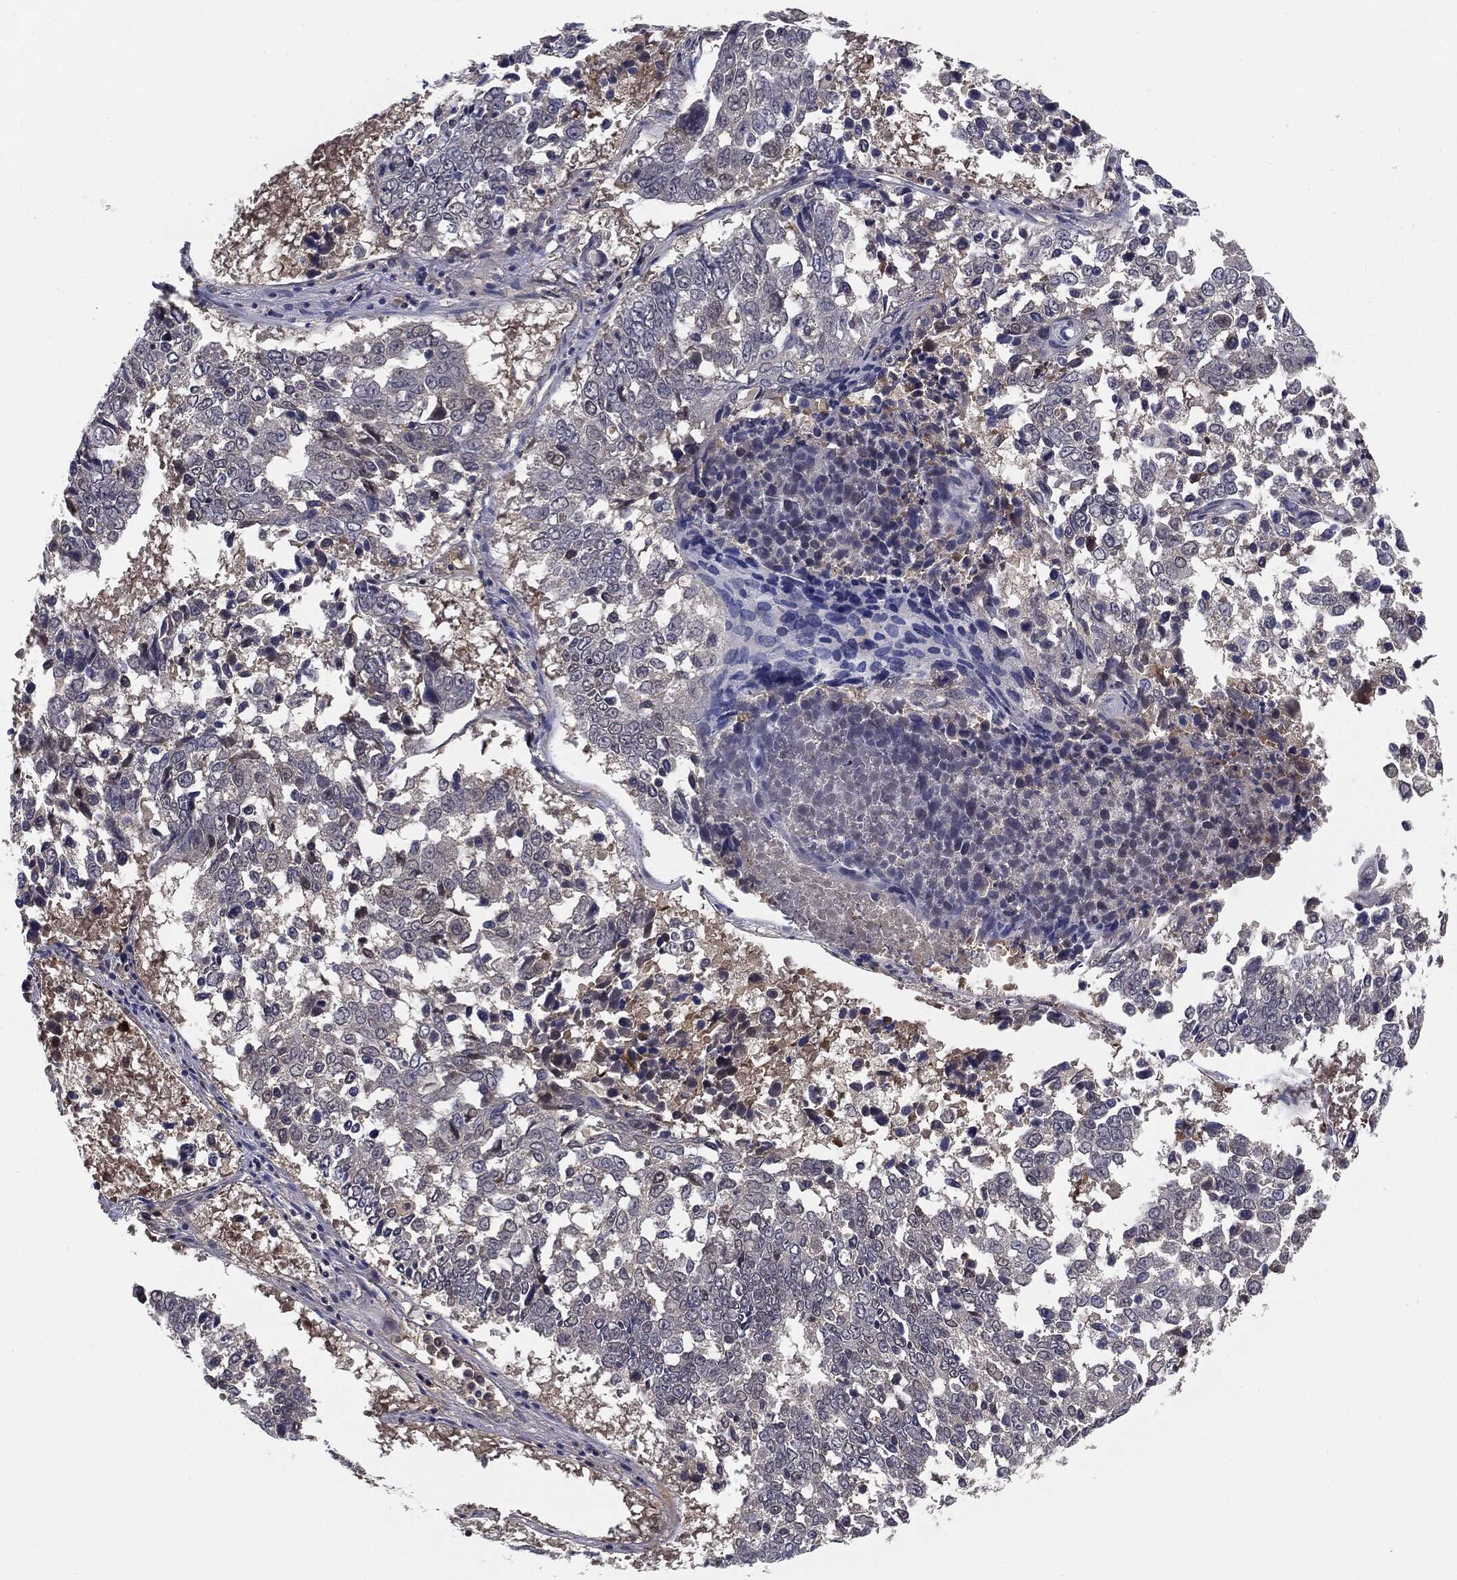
{"staining": {"intensity": "negative", "quantity": "none", "location": "none"}, "tissue": "lung cancer", "cell_type": "Tumor cells", "image_type": "cancer", "snomed": [{"axis": "morphology", "description": "Squamous cell carcinoma, NOS"}, {"axis": "topography", "description": "Lung"}], "caption": "Lung cancer (squamous cell carcinoma) stained for a protein using immunohistochemistry (IHC) demonstrates no staining tumor cells.", "gene": "KRT7", "patient": {"sex": "male", "age": 82}}